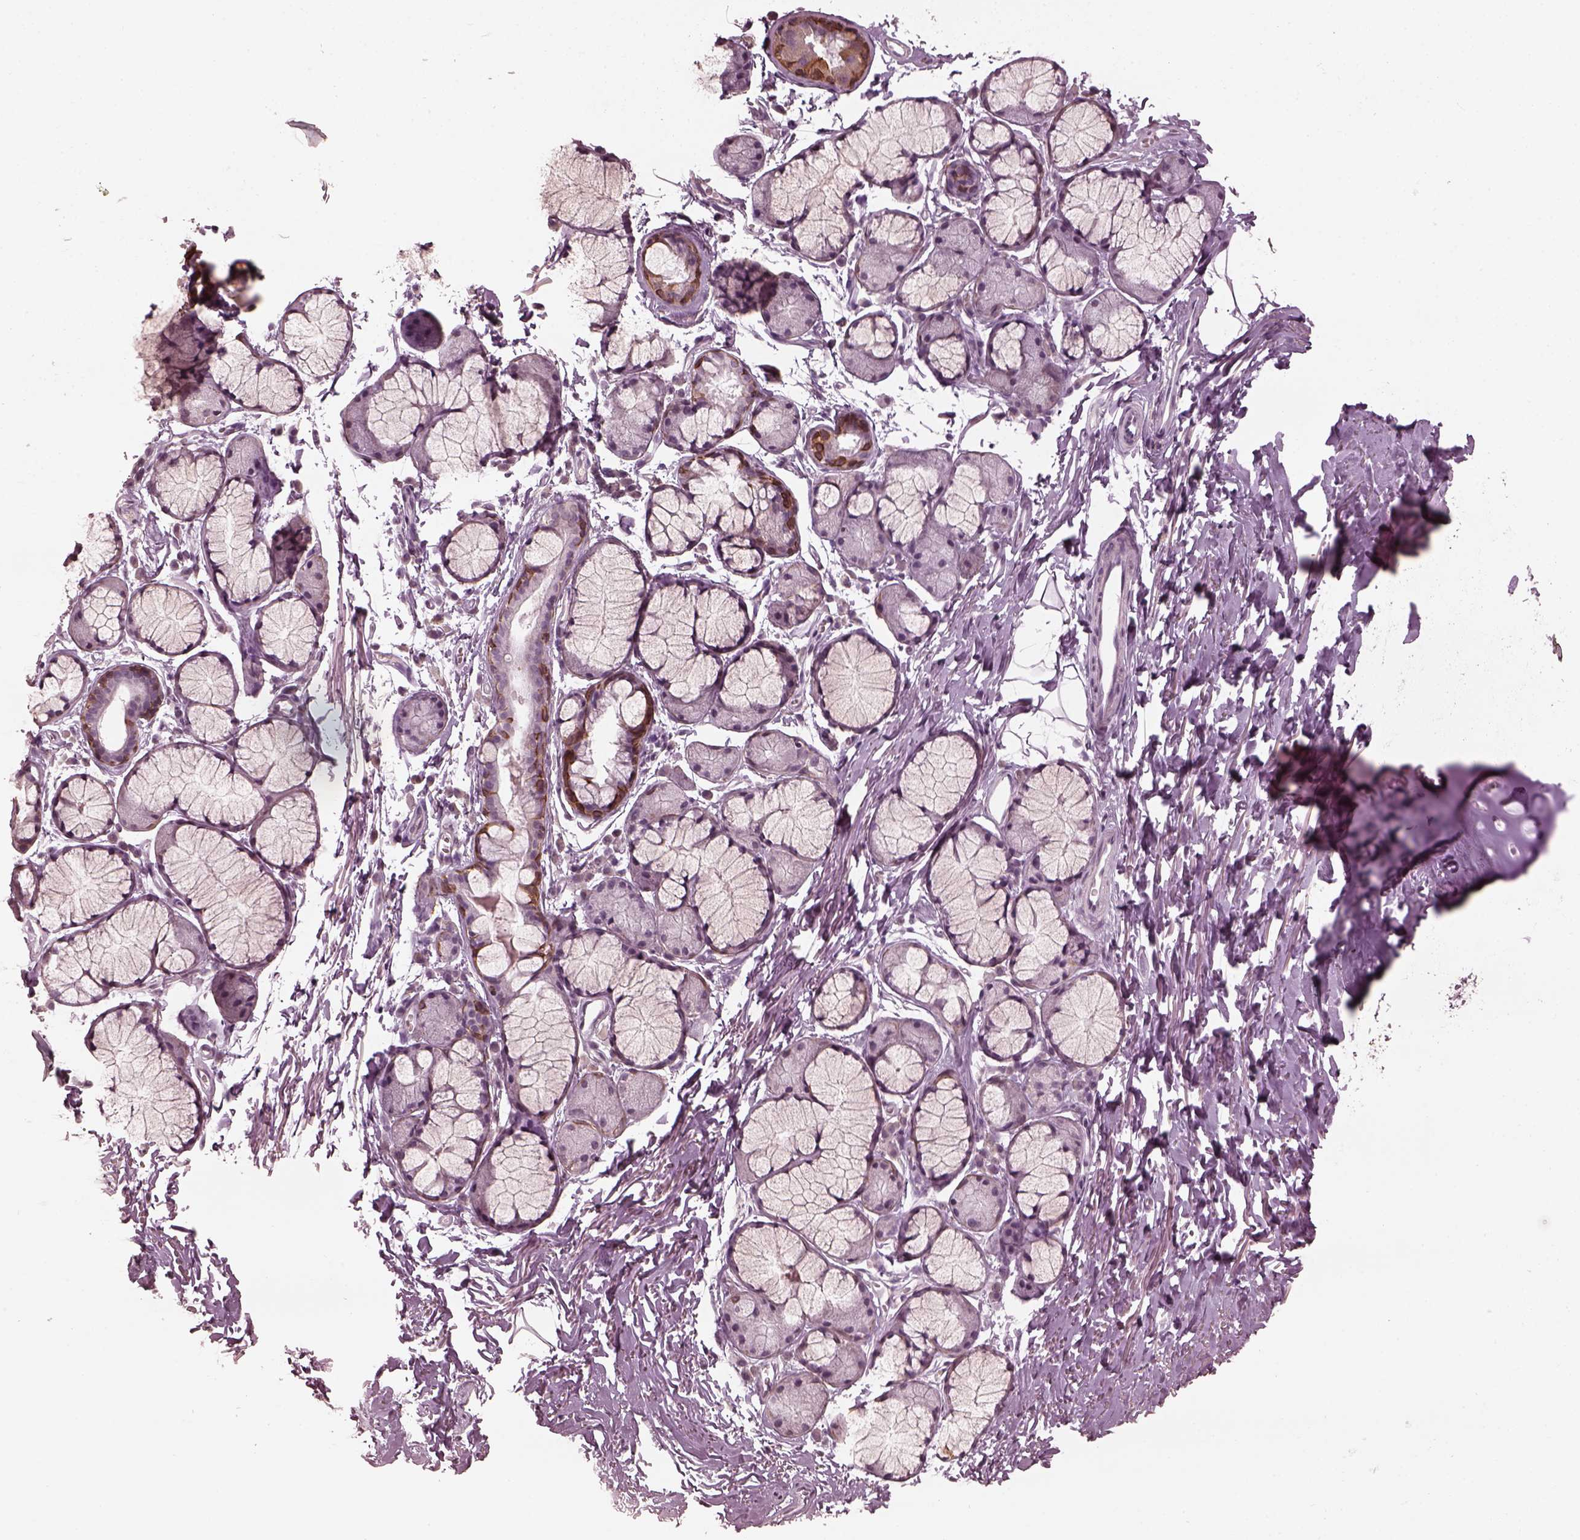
{"staining": {"intensity": "negative", "quantity": "none", "location": "none"}, "tissue": "soft tissue", "cell_type": "Fibroblasts", "image_type": "normal", "snomed": [{"axis": "morphology", "description": "Normal tissue, NOS"}, {"axis": "topography", "description": "Cartilage tissue"}, {"axis": "topography", "description": "Bronchus"}], "caption": "This is a image of IHC staining of unremarkable soft tissue, which shows no staining in fibroblasts. Brightfield microscopy of immunohistochemistry (IHC) stained with DAB (3,3'-diaminobenzidine) (brown) and hematoxylin (blue), captured at high magnification.", "gene": "KRT79", "patient": {"sex": "female", "age": 79}}